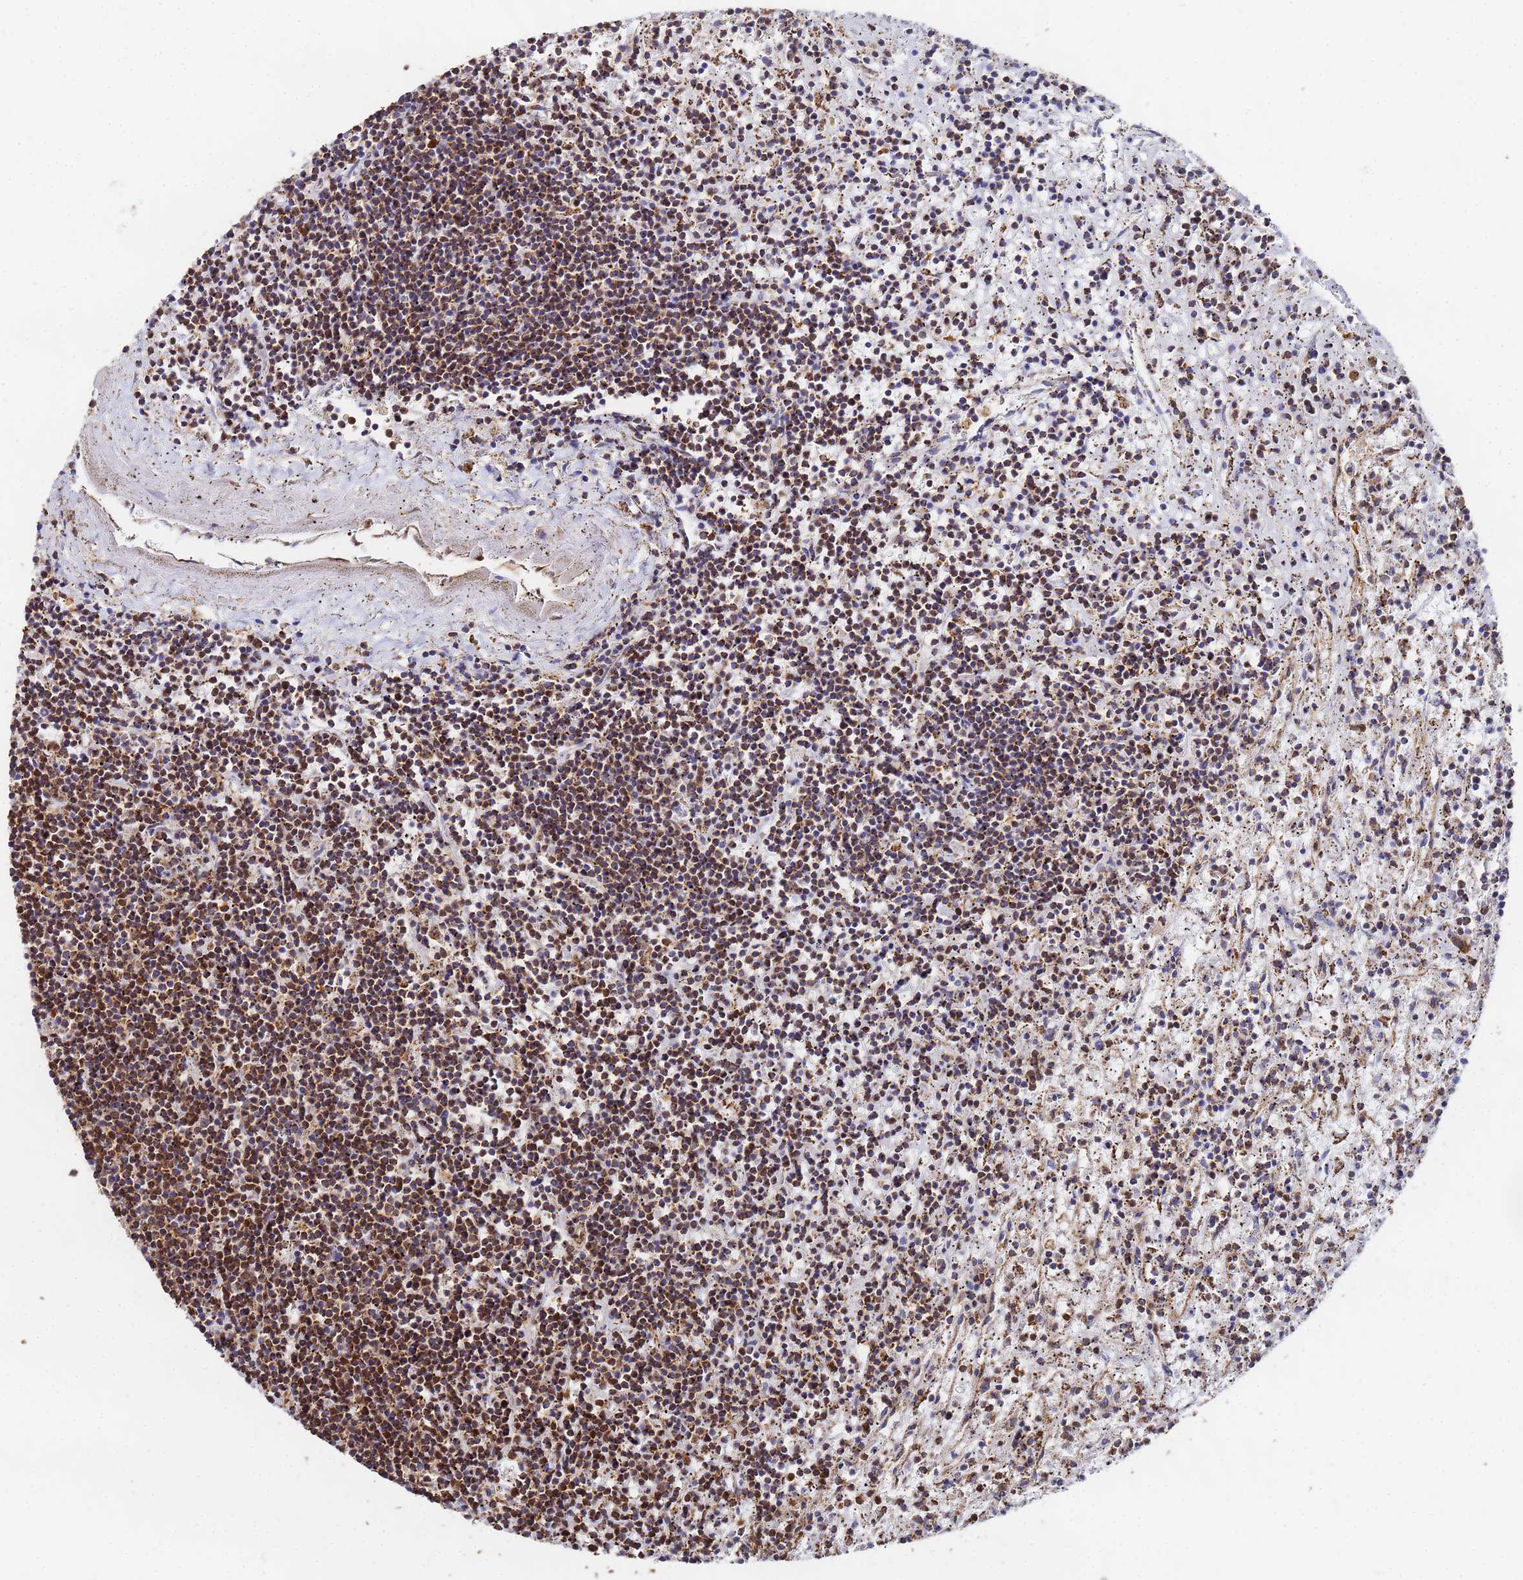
{"staining": {"intensity": "strong", "quantity": ">75%", "location": "cytoplasmic/membranous"}, "tissue": "lymphoma", "cell_type": "Tumor cells", "image_type": "cancer", "snomed": [{"axis": "morphology", "description": "Malignant lymphoma, non-Hodgkin's type, Low grade"}, {"axis": "topography", "description": "Spleen"}], "caption": "The image reveals a brown stain indicating the presence of a protein in the cytoplasmic/membranous of tumor cells in low-grade malignant lymphoma, non-Hodgkin's type. The staining is performed using DAB (3,3'-diaminobenzidine) brown chromogen to label protein expression. The nuclei are counter-stained blue using hematoxylin.", "gene": "GLUD1", "patient": {"sex": "male", "age": 76}}